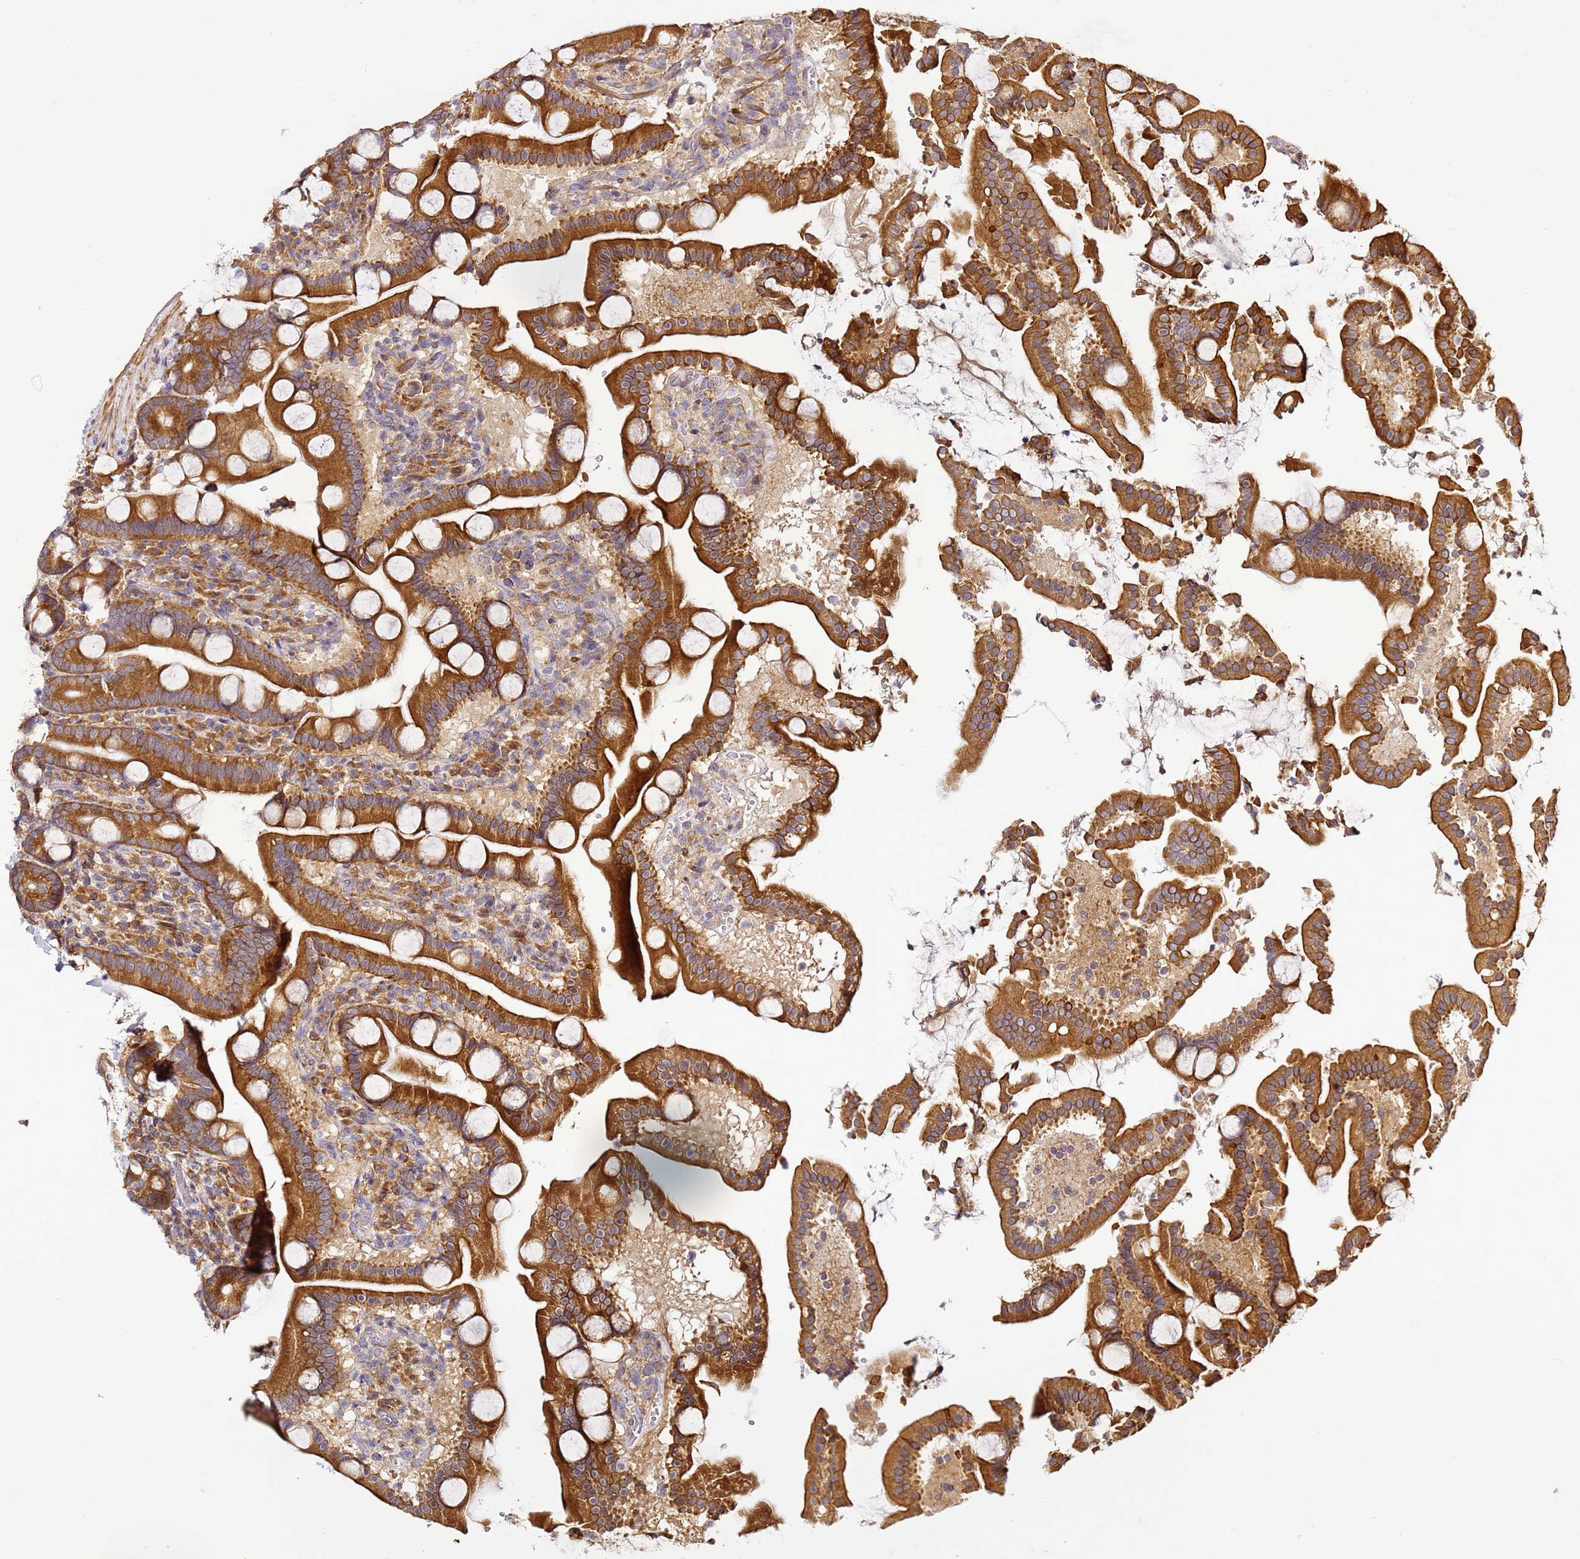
{"staining": {"intensity": "strong", "quantity": ">75%", "location": "cytoplasmic/membranous"}, "tissue": "duodenum", "cell_type": "Glandular cells", "image_type": "normal", "snomed": [{"axis": "morphology", "description": "Normal tissue, NOS"}, {"axis": "topography", "description": "Duodenum"}], "caption": "Glandular cells reveal strong cytoplasmic/membranous expression in about >75% of cells in unremarkable duodenum.", "gene": "RPL13A", "patient": {"sex": "male", "age": 55}}